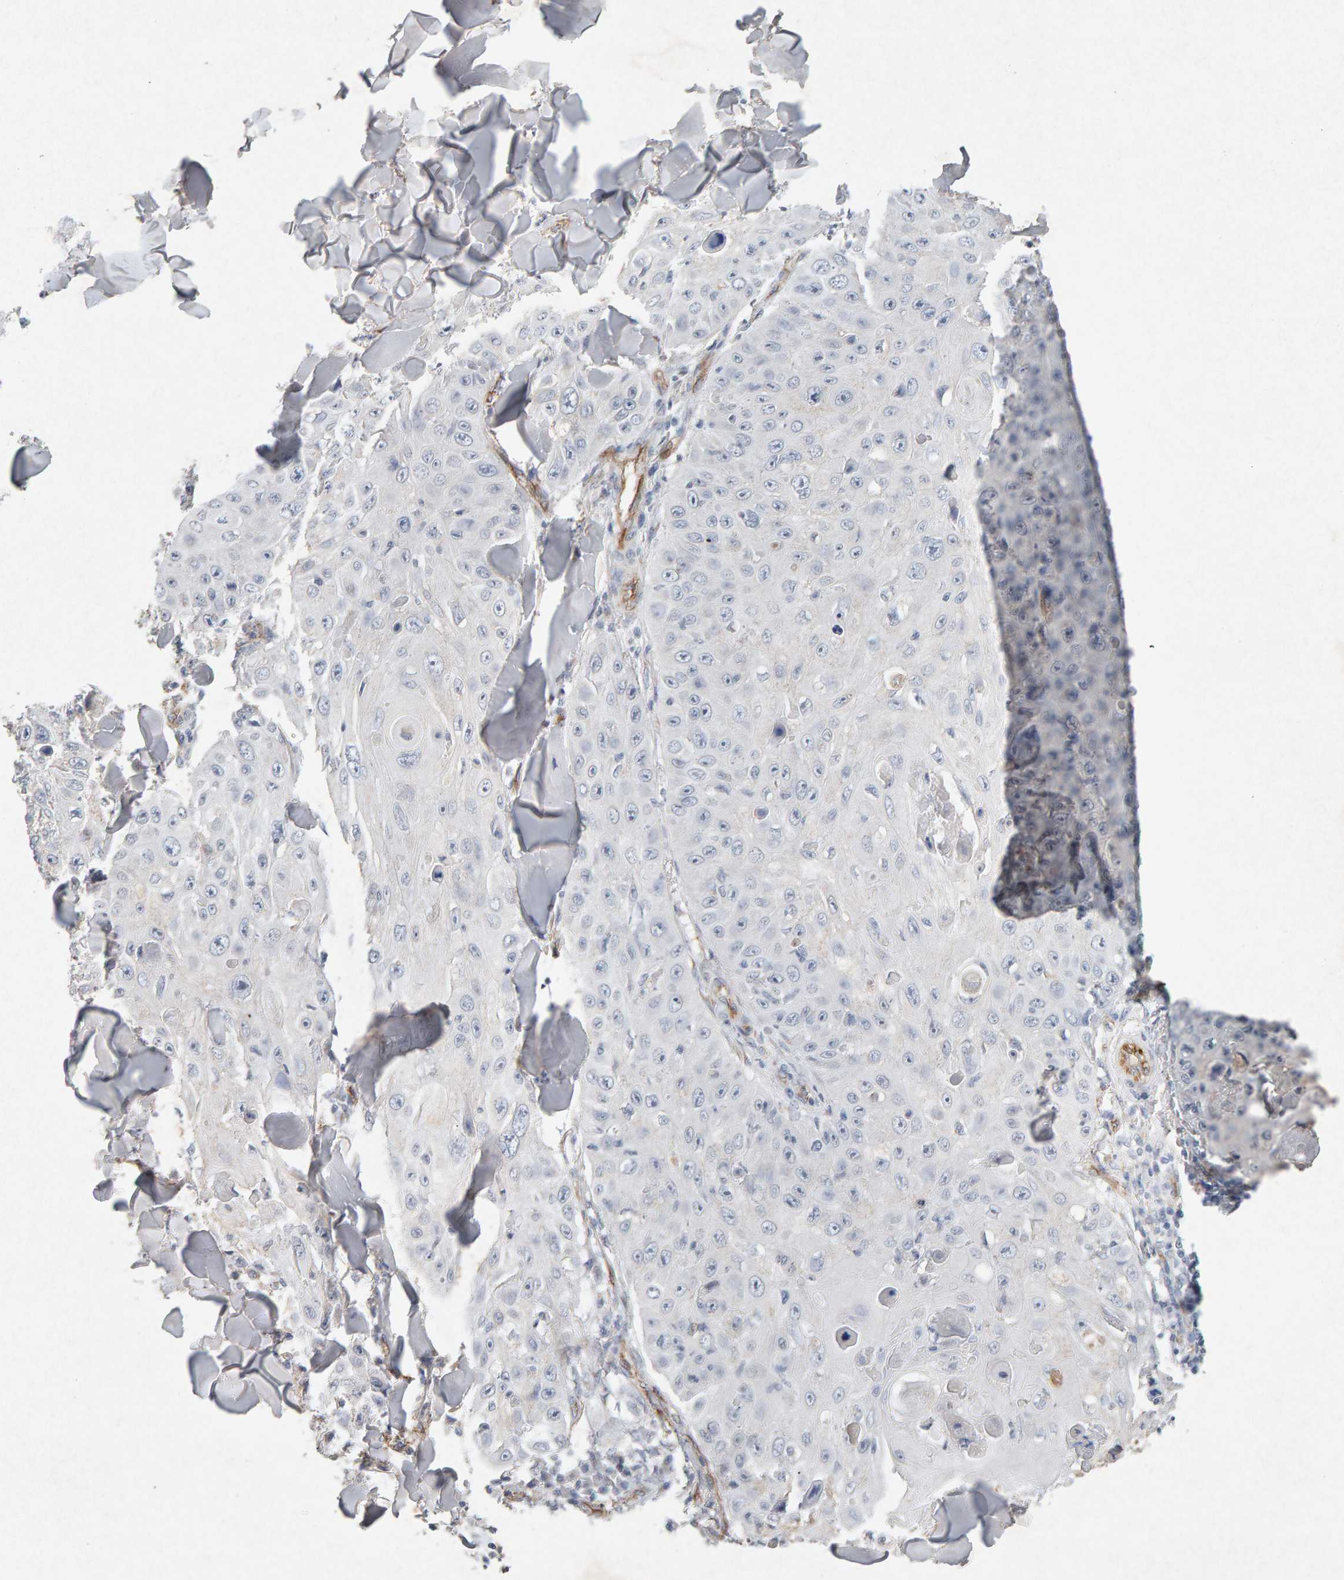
{"staining": {"intensity": "negative", "quantity": "none", "location": "none"}, "tissue": "skin cancer", "cell_type": "Tumor cells", "image_type": "cancer", "snomed": [{"axis": "morphology", "description": "Squamous cell carcinoma, NOS"}, {"axis": "topography", "description": "Skin"}], "caption": "This is an immunohistochemistry (IHC) histopathology image of human skin squamous cell carcinoma. There is no staining in tumor cells.", "gene": "PTPRM", "patient": {"sex": "male", "age": 86}}